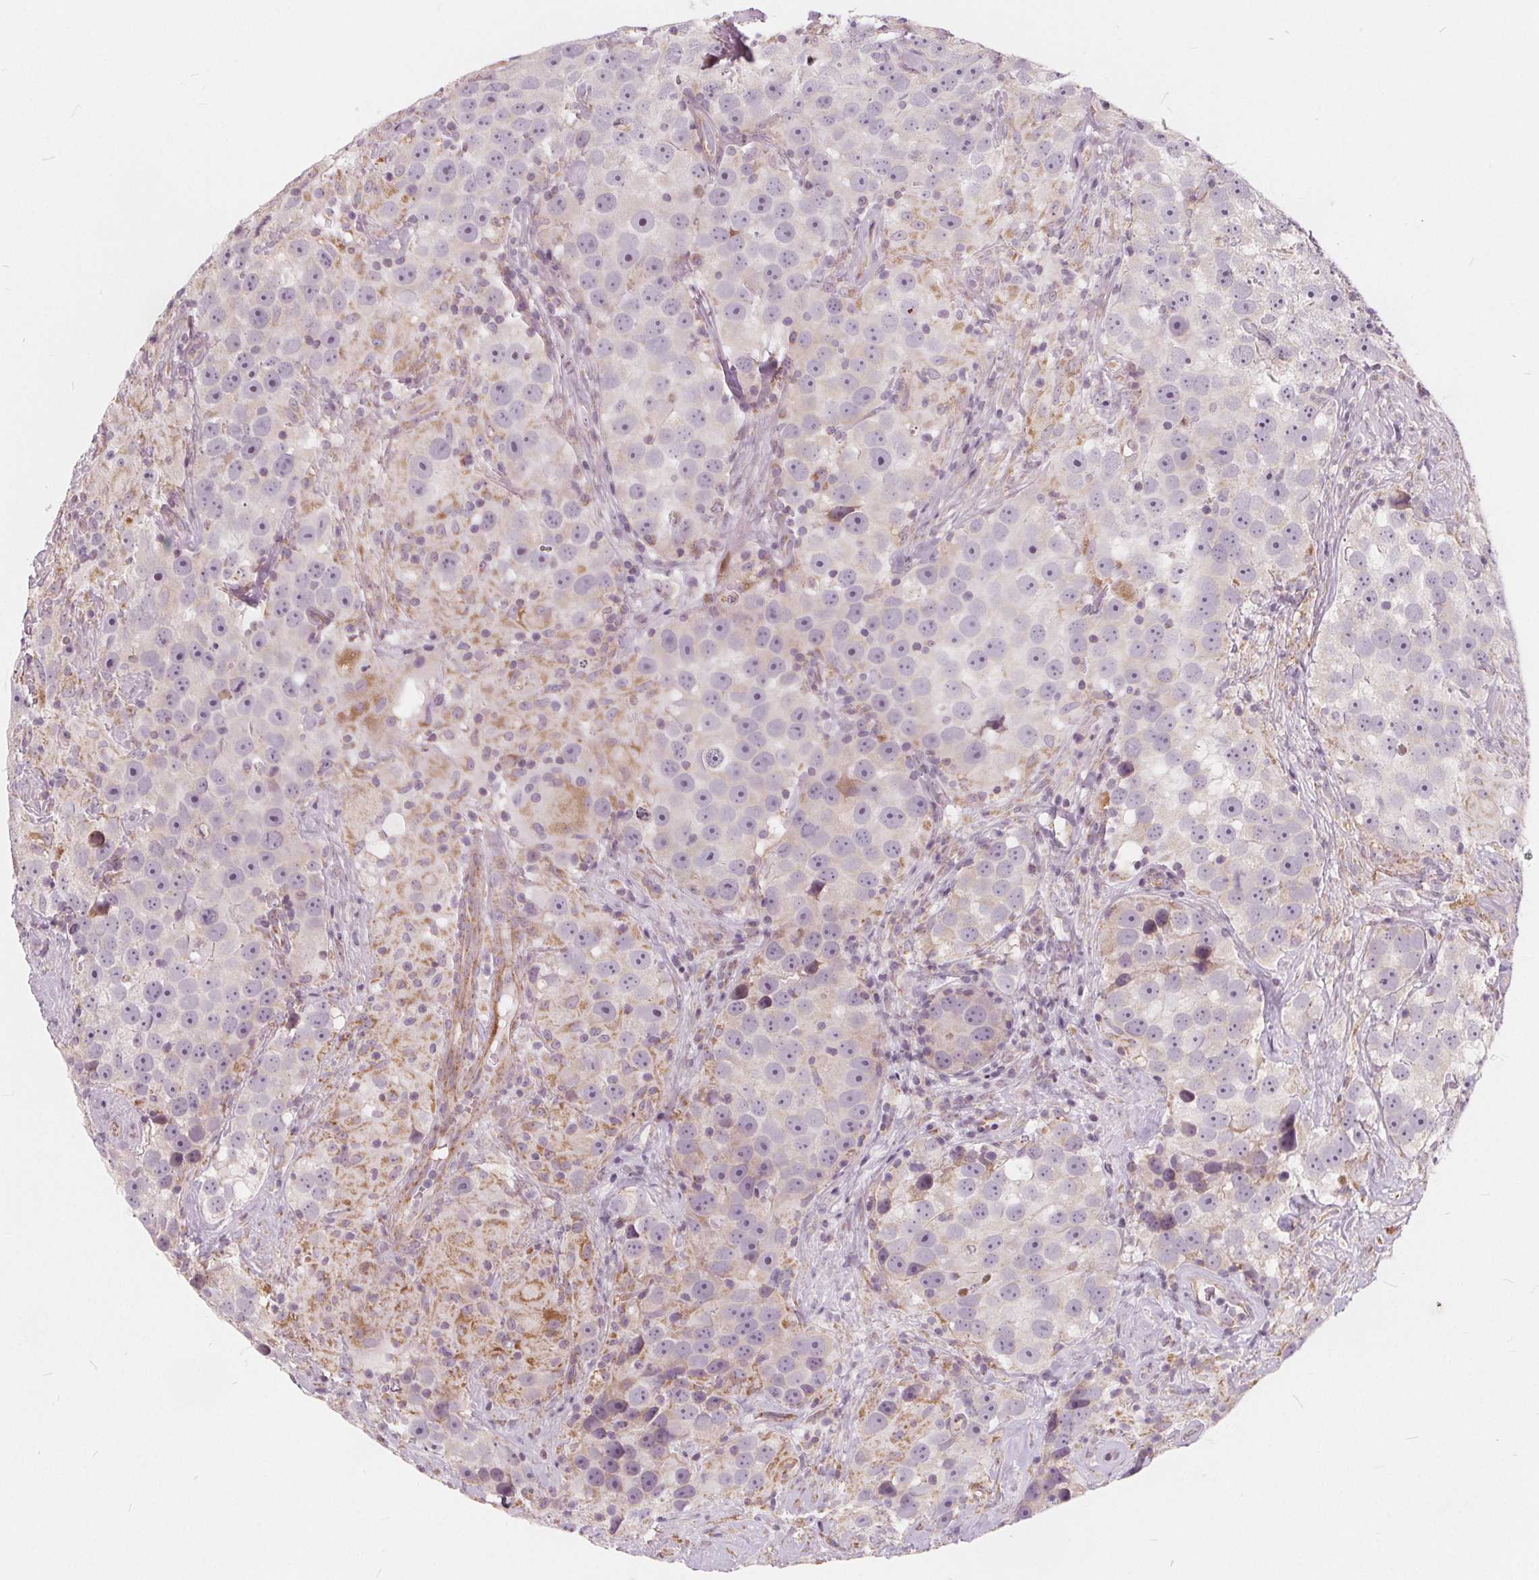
{"staining": {"intensity": "moderate", "quantity": "<25%", "location": "cytoplasmic/membranous"}, "tissue": "testis cancer", "cell_type": "Tumor cells", "image_type": "cancer", "snomed": [{"axis": "morphology", "description": "Seminoma, NOS"}, {"axis": "topography", "description": "Testis"}], "caption": "Immunohistochemistry (IHC) photomicrograph of human testis cancer (seminoma) stained for a protein (brown), which shows low levels of moderate cytoplasmic/membranous staining in approximately <25% of tumor cells.", "gene": "NUP210L", "patient": {"sex": "male", "age": 49}}